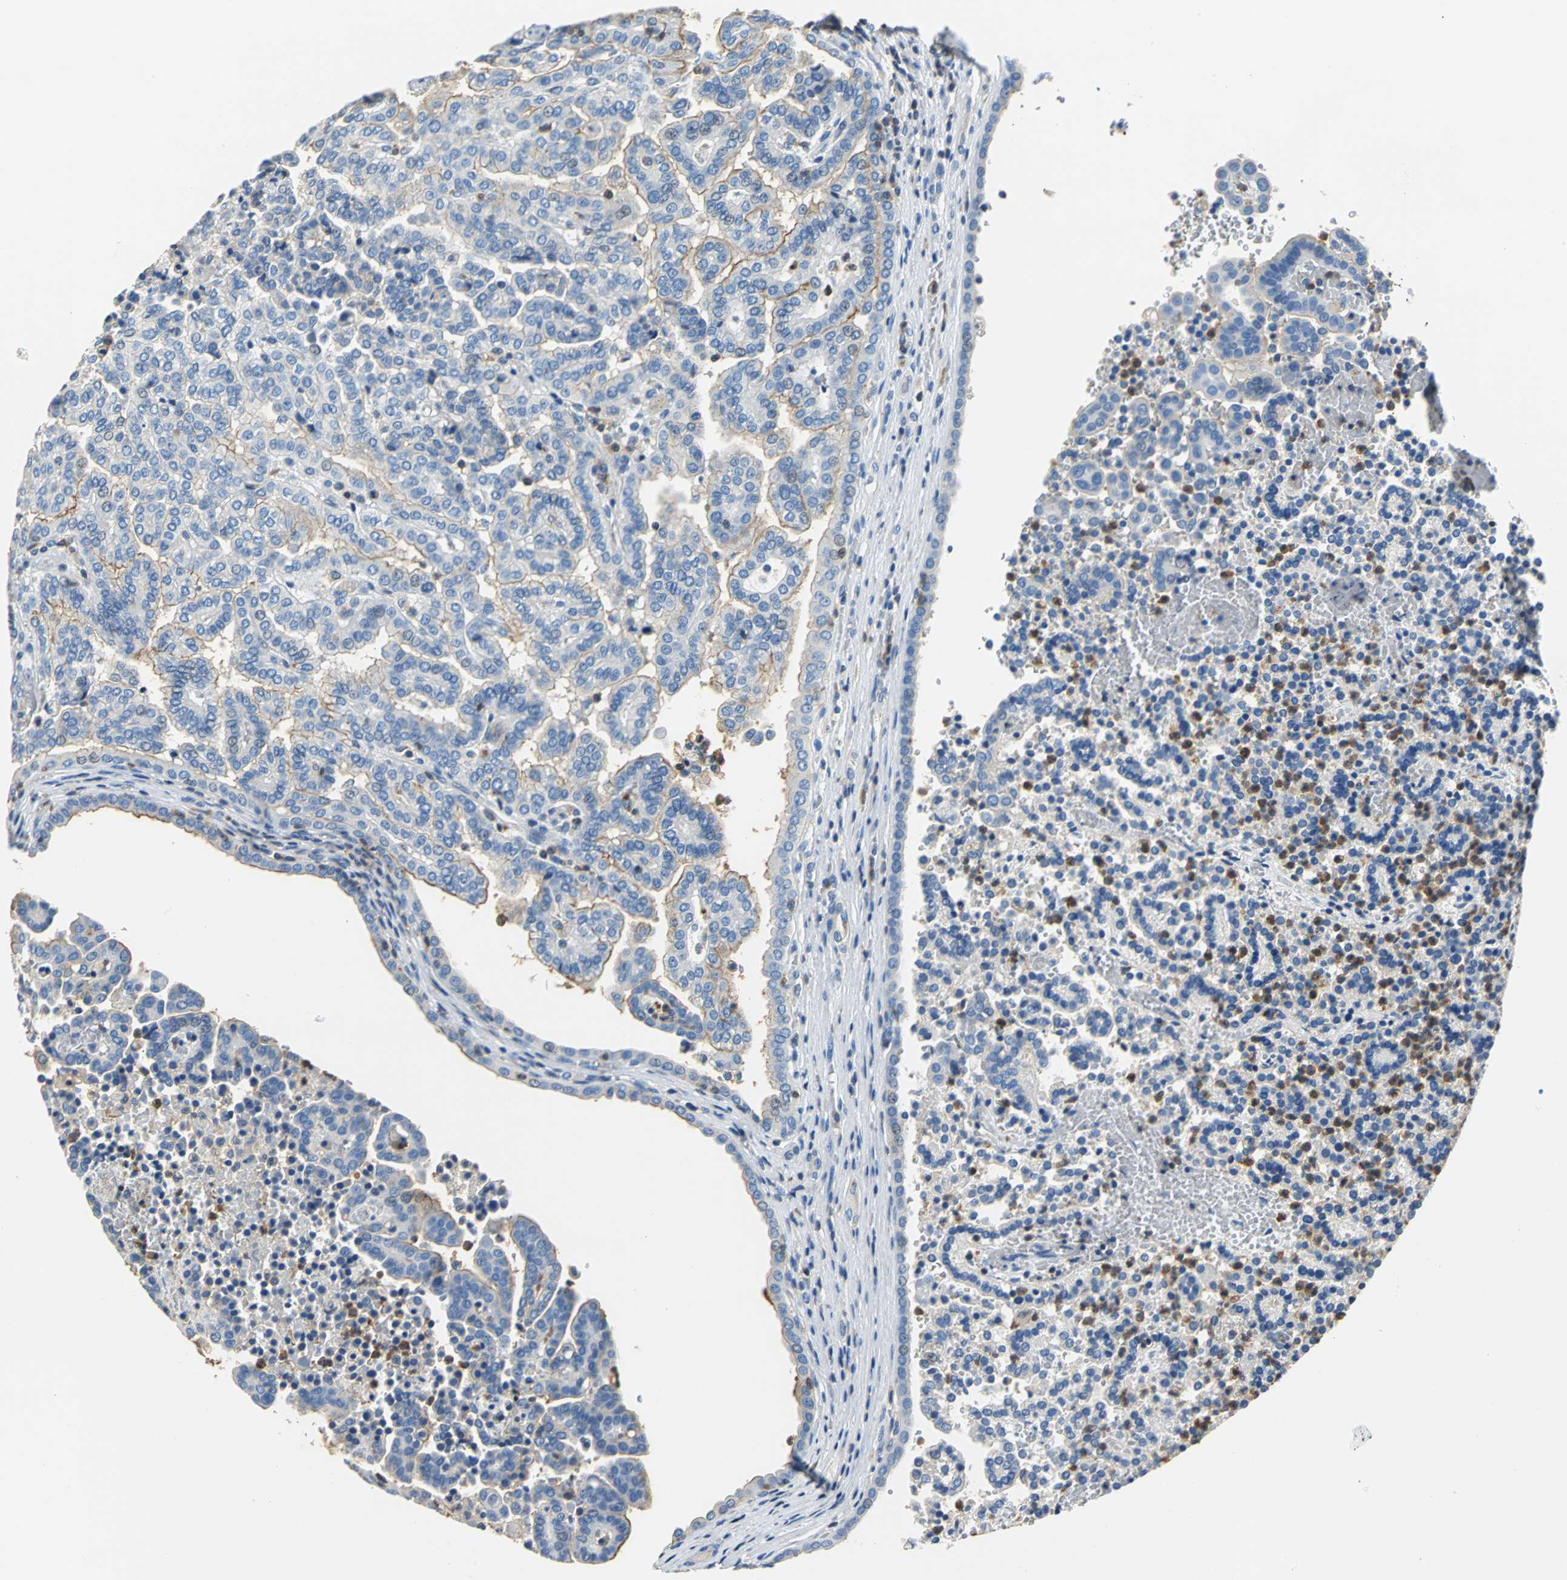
{"staining": {"intensity": "moderate", "quantity": "25%-75%", "location": "cytoplasmic/membranous"}, "tissue": "renal cancer", "cell_type": "Tumor cells", "image_type": "cancer", "snomed": [{"axis": "morphology", "description": "Adenocarcinoma, NOS"}, {"axis": "topography", "description": "Kidney"}], "caption": "Human renal cancer stained for a protein (brown) shows moderate cytoplasmic/membranous positive staining in about 25%-75% of tumor cells.", "gene": "SEPTIN6", "patient": {"sex": "male", "age": 61}}